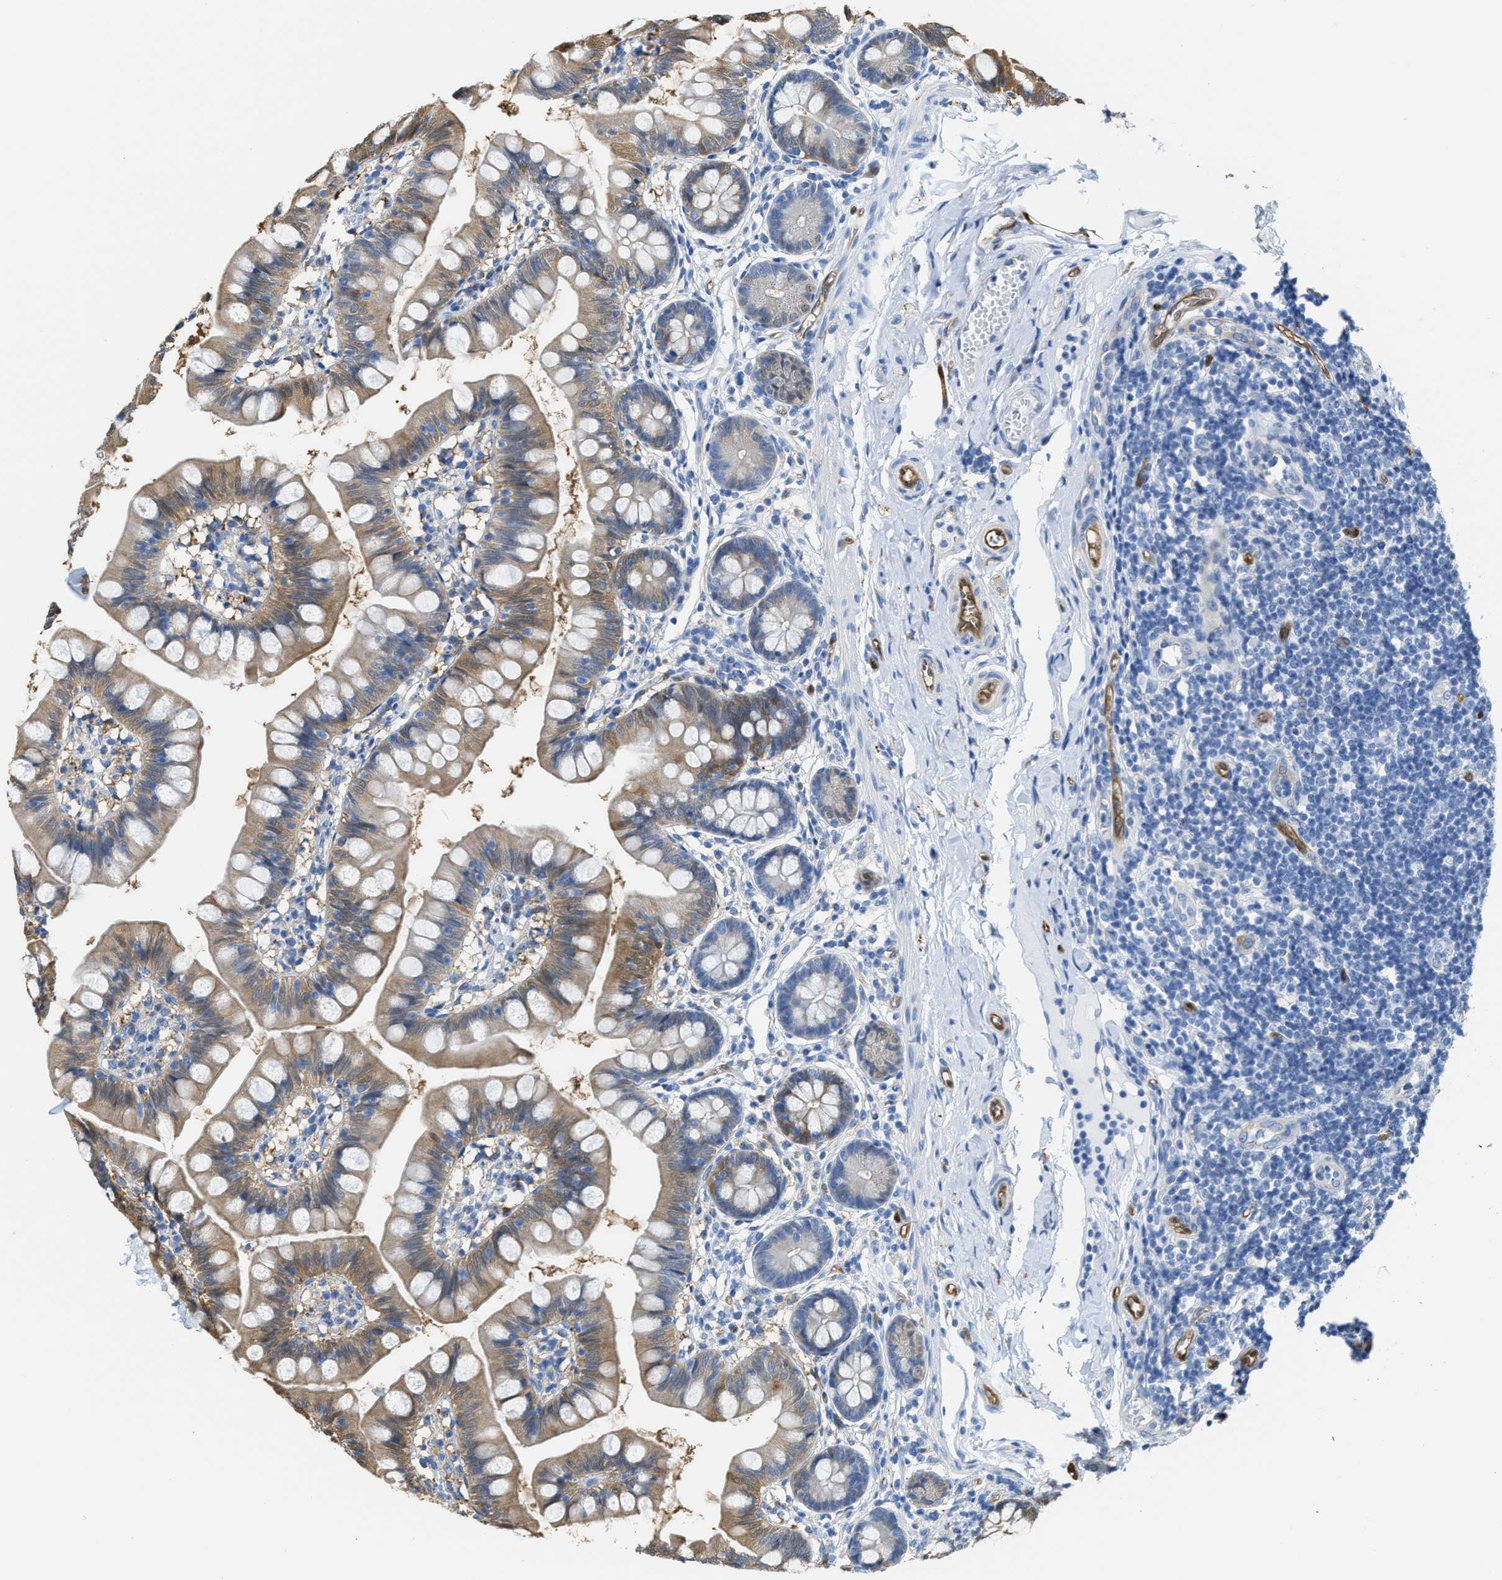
{"staining": {"intensity": "moderate", "quantity": "<25%", "location": "cytoplasmic/membranous"}, "tissue": "small intestine", "cell_type": "Glandular cells", "image_type": "normal", "snomed": [{"axis": "morphology", "description": "Normal tissue, NOS"}, {"axis": "topography", "description": "Small intestine"}], "caption": "Human small intestine stained with a protein marker shows moderate staining in glandular cells.", "gene": "ASS1", "patient": {"sex": "male", "age": 7}}